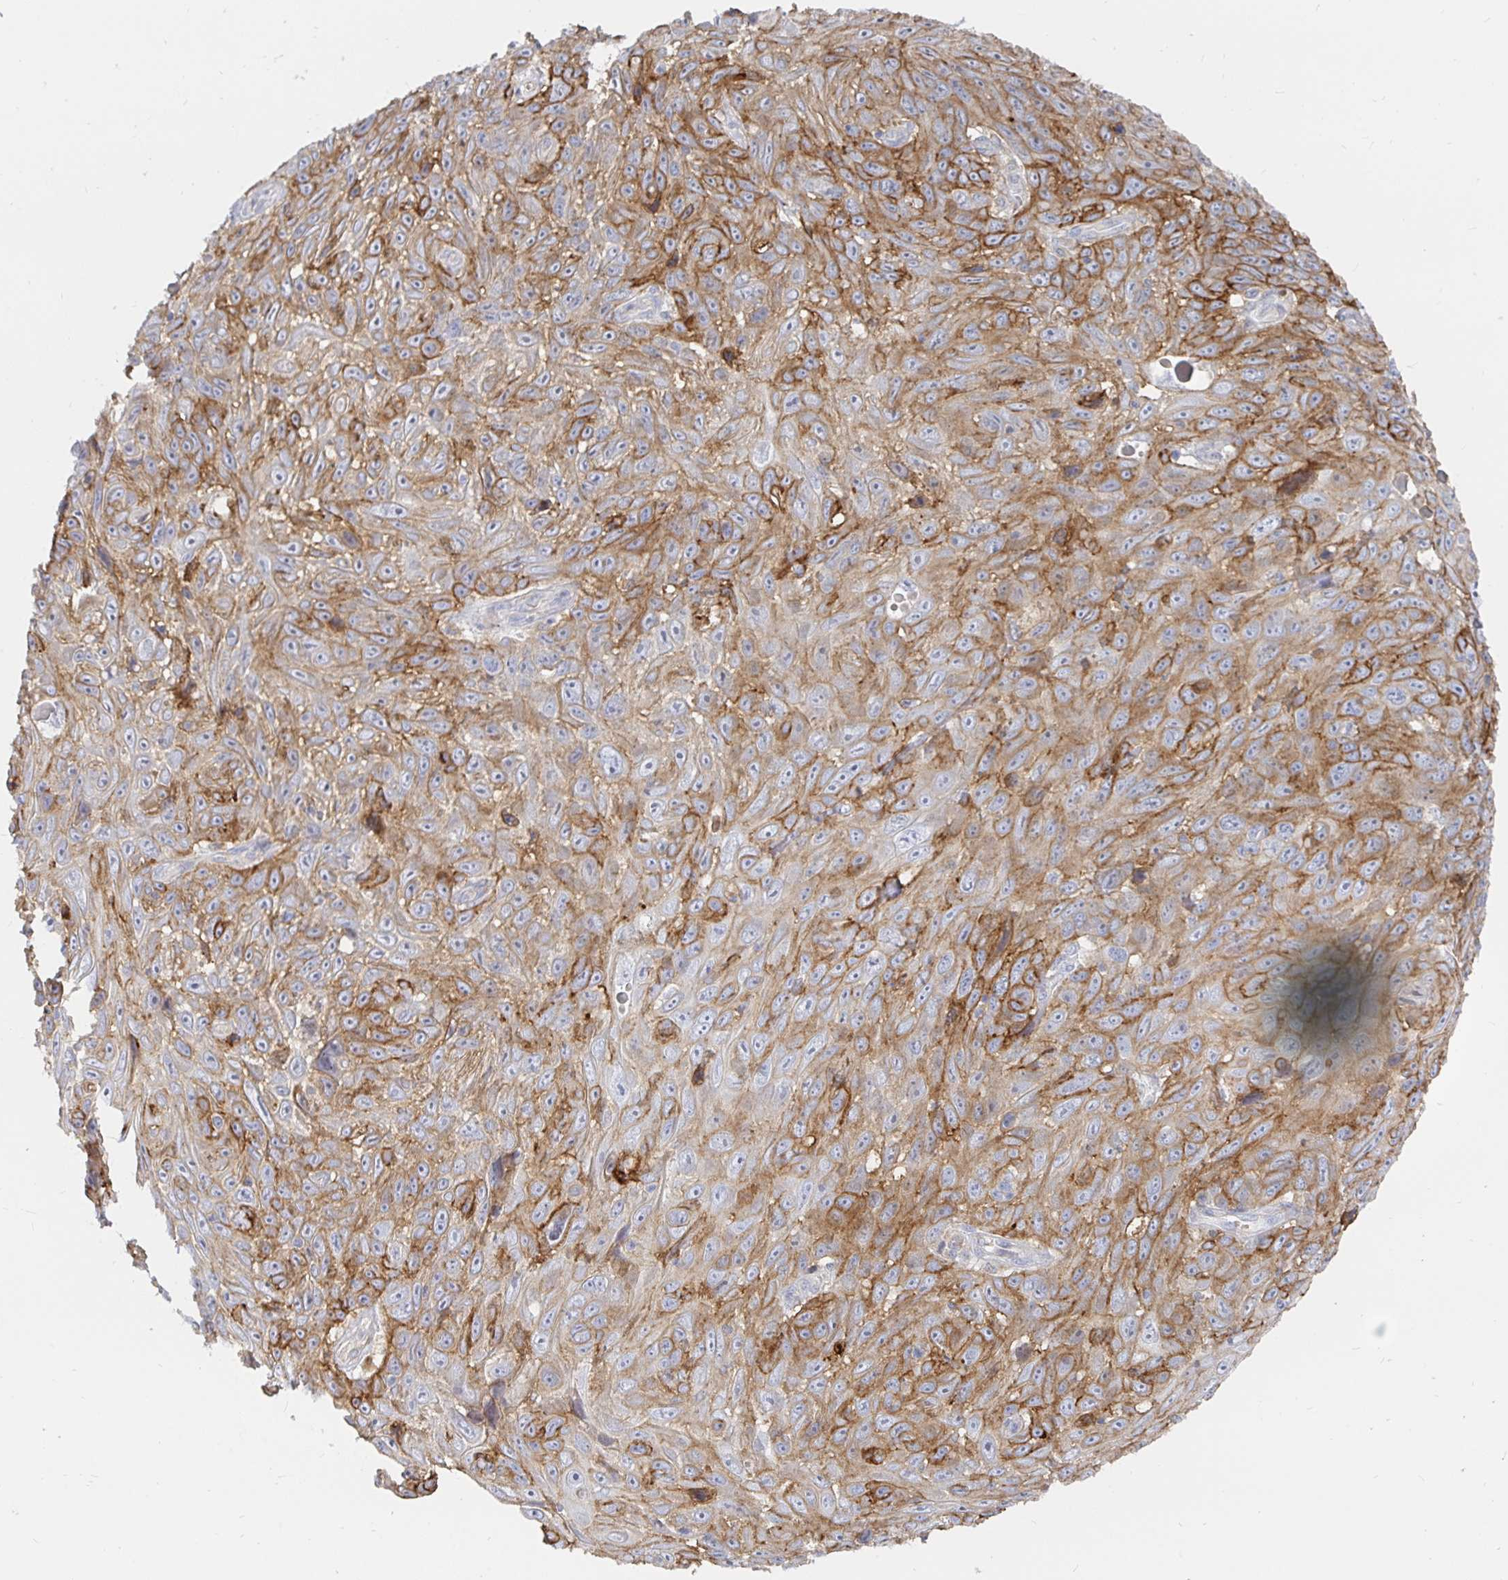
{"staining": {"intensity": "moderate", "quantity": "25%-75%", "location": "cytoplasmic/membranous"}, "tissue": "skin cancer", "cell_type": "Tumor cells", "image_type": "cancer", "snomed": [{"axis": "morphology", "description": "Squamous cell carcinoma, NOS"}, {"axis": "topography", "description": "Skin"}], "caption": "Tumor cells display medium levels of moderate cytoplasmic/membranous expression in approximately 25%-75% of cells in skin cancer.", "gene": "KCTD19", "patient": {"sex": "male", "age": 82}}